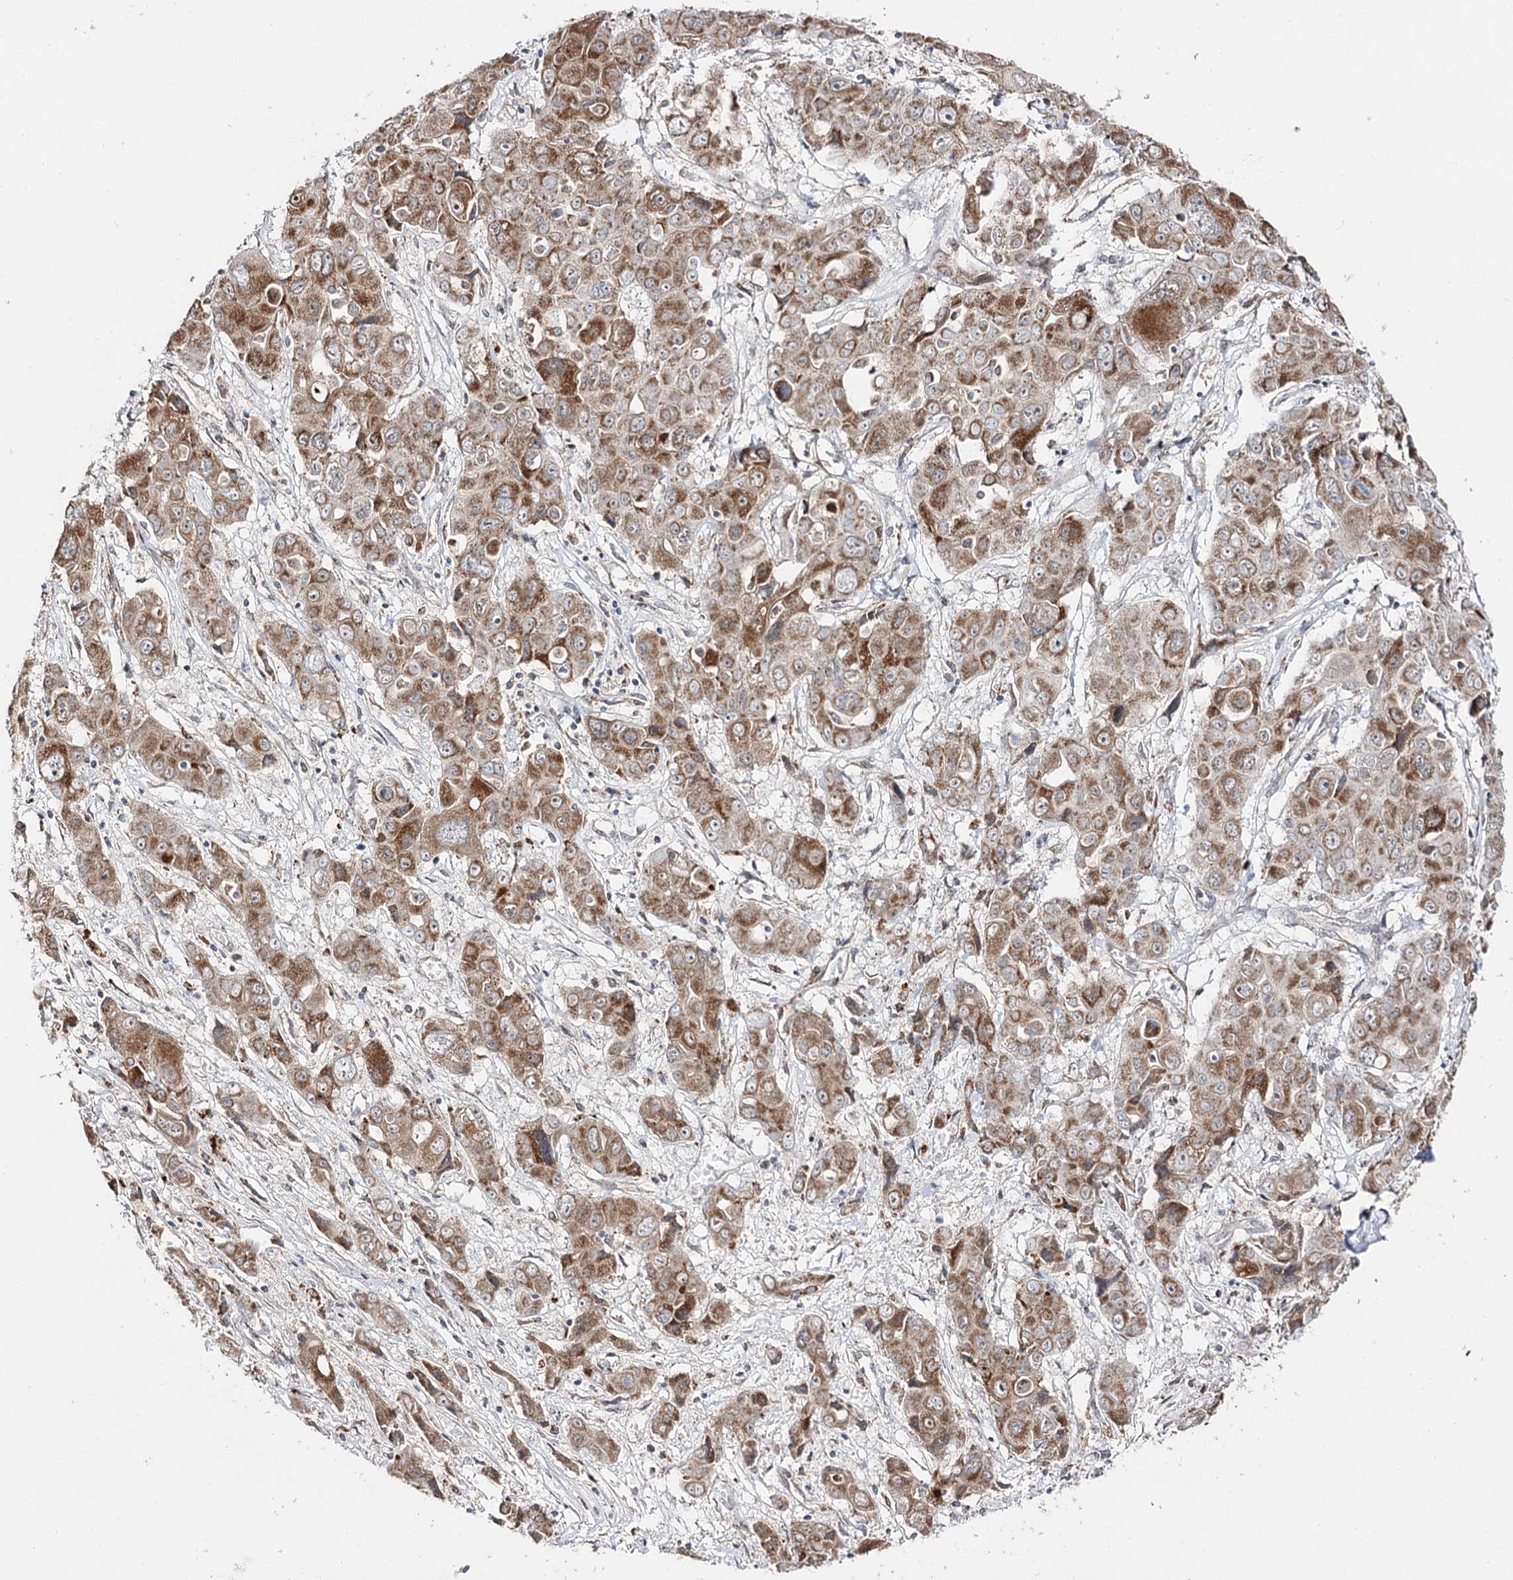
{"staining": {"intensity": "moderate", "quantity": ">75%", "location": "cytoplasmic/membranous"}, "tissue": "liver cancer", "cell_type": "Tumor cells", "image_type": "cancer", "snomed": [{"axis": "morphology", "description": "Cholangiocarcinoma"}, {"axis": "topography", "description": "Liver"}], "caption": "Protein expression analysis of human cholangiocarcinoma (liver) reveals moderate cytoplasmic/membranous positivity in about >75% of tumor cells.", "gene": "CBR4", "patient": {"sex": "male", "age": 67}}